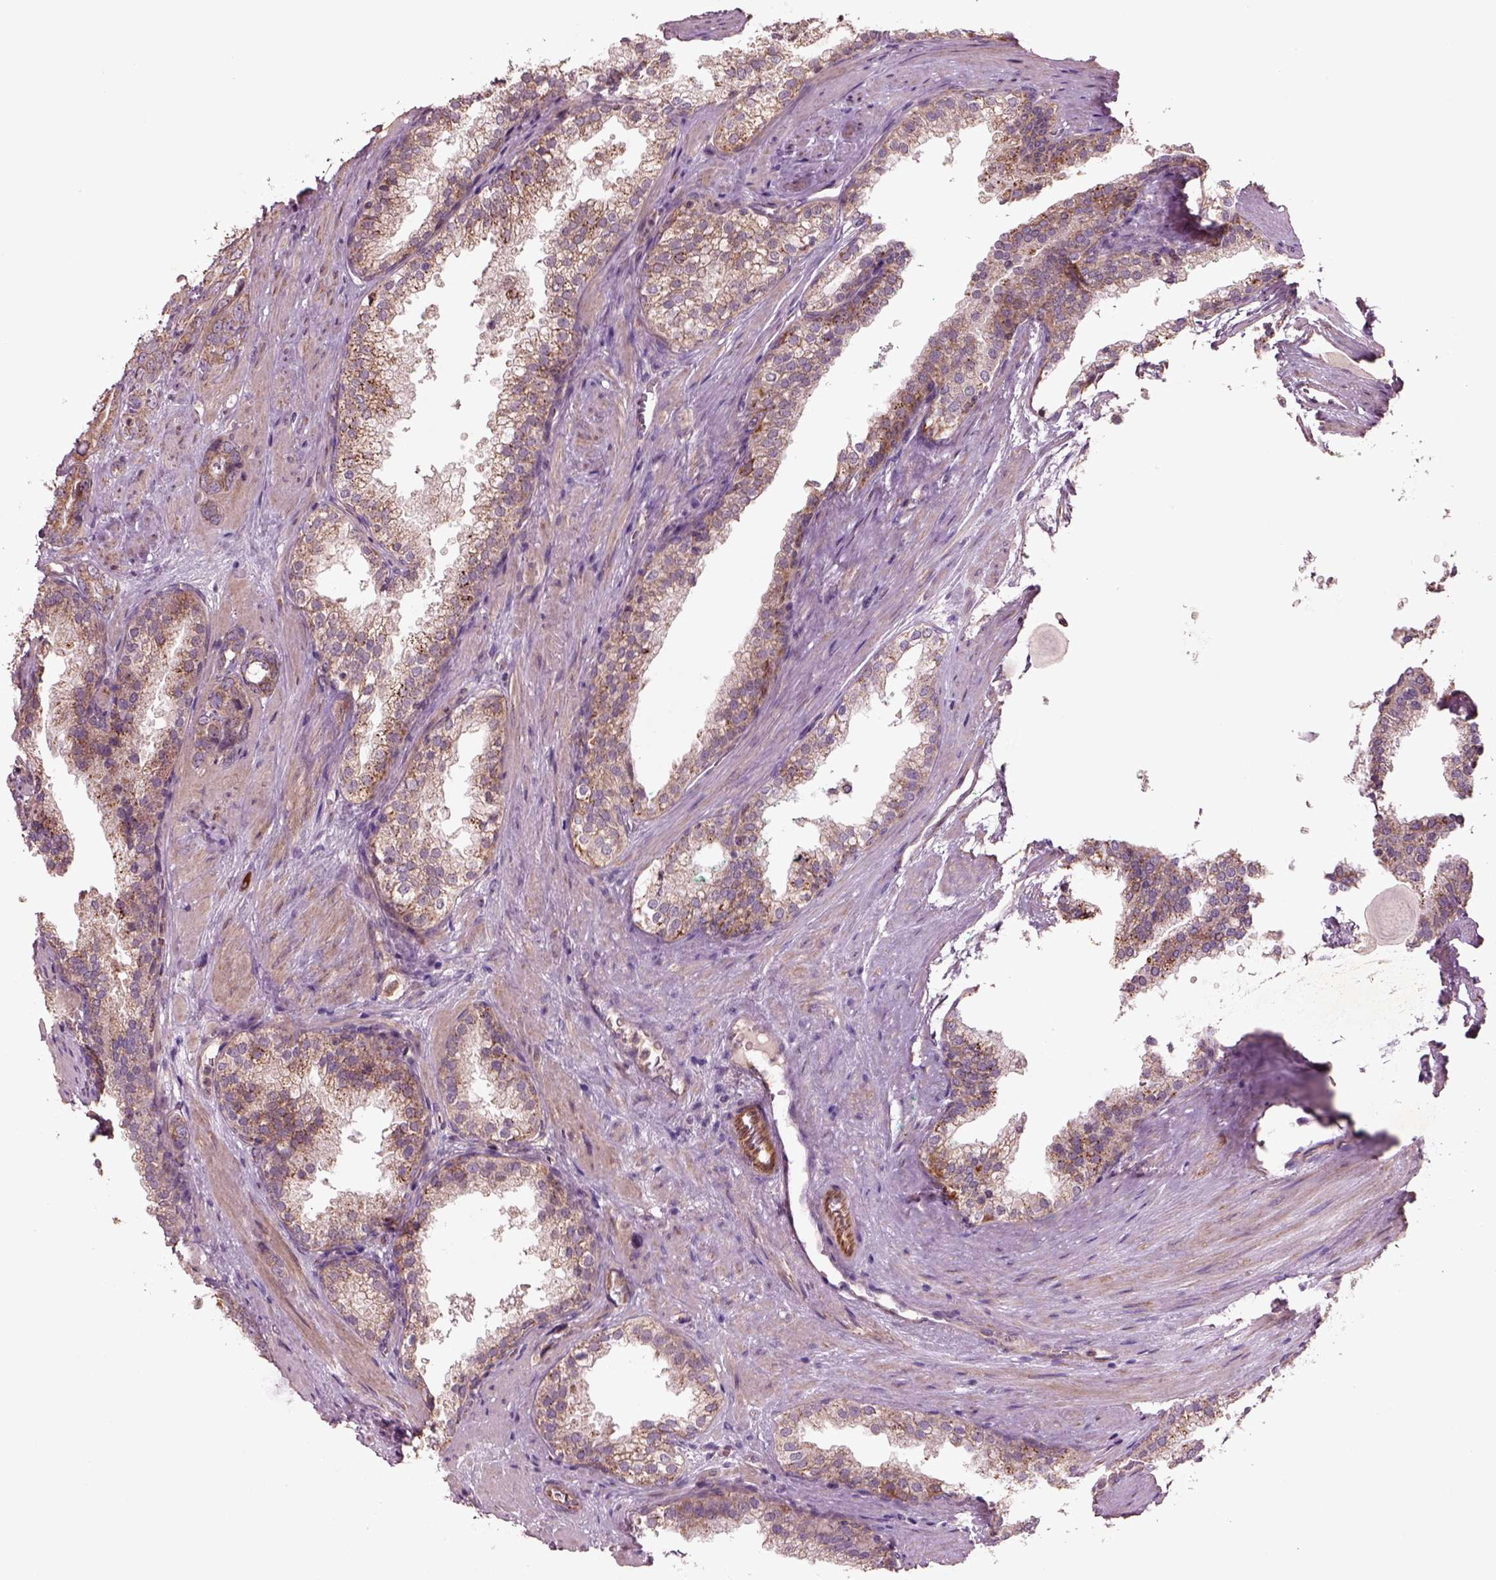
{"staining": {"intensity": "moderate", "quantity": ">75%", "location": "cytoplasmic/membranous"}, "tissue": "prostate cancer", "cell_type": "Tumor cells", "image_type": "cancer", "snomed": [{"axis": "morphology", "description": "Adenocarcinoma, Low grade"}, {"axis": "topography", "description": "Prostate"}], "caption": "Prostate low-grade adenocarcinoma stained with a protein marker reveals moderate staining in tumor cells.", "gene": "SLC25A5", "patient": {"sex": "male", "age": 60}}